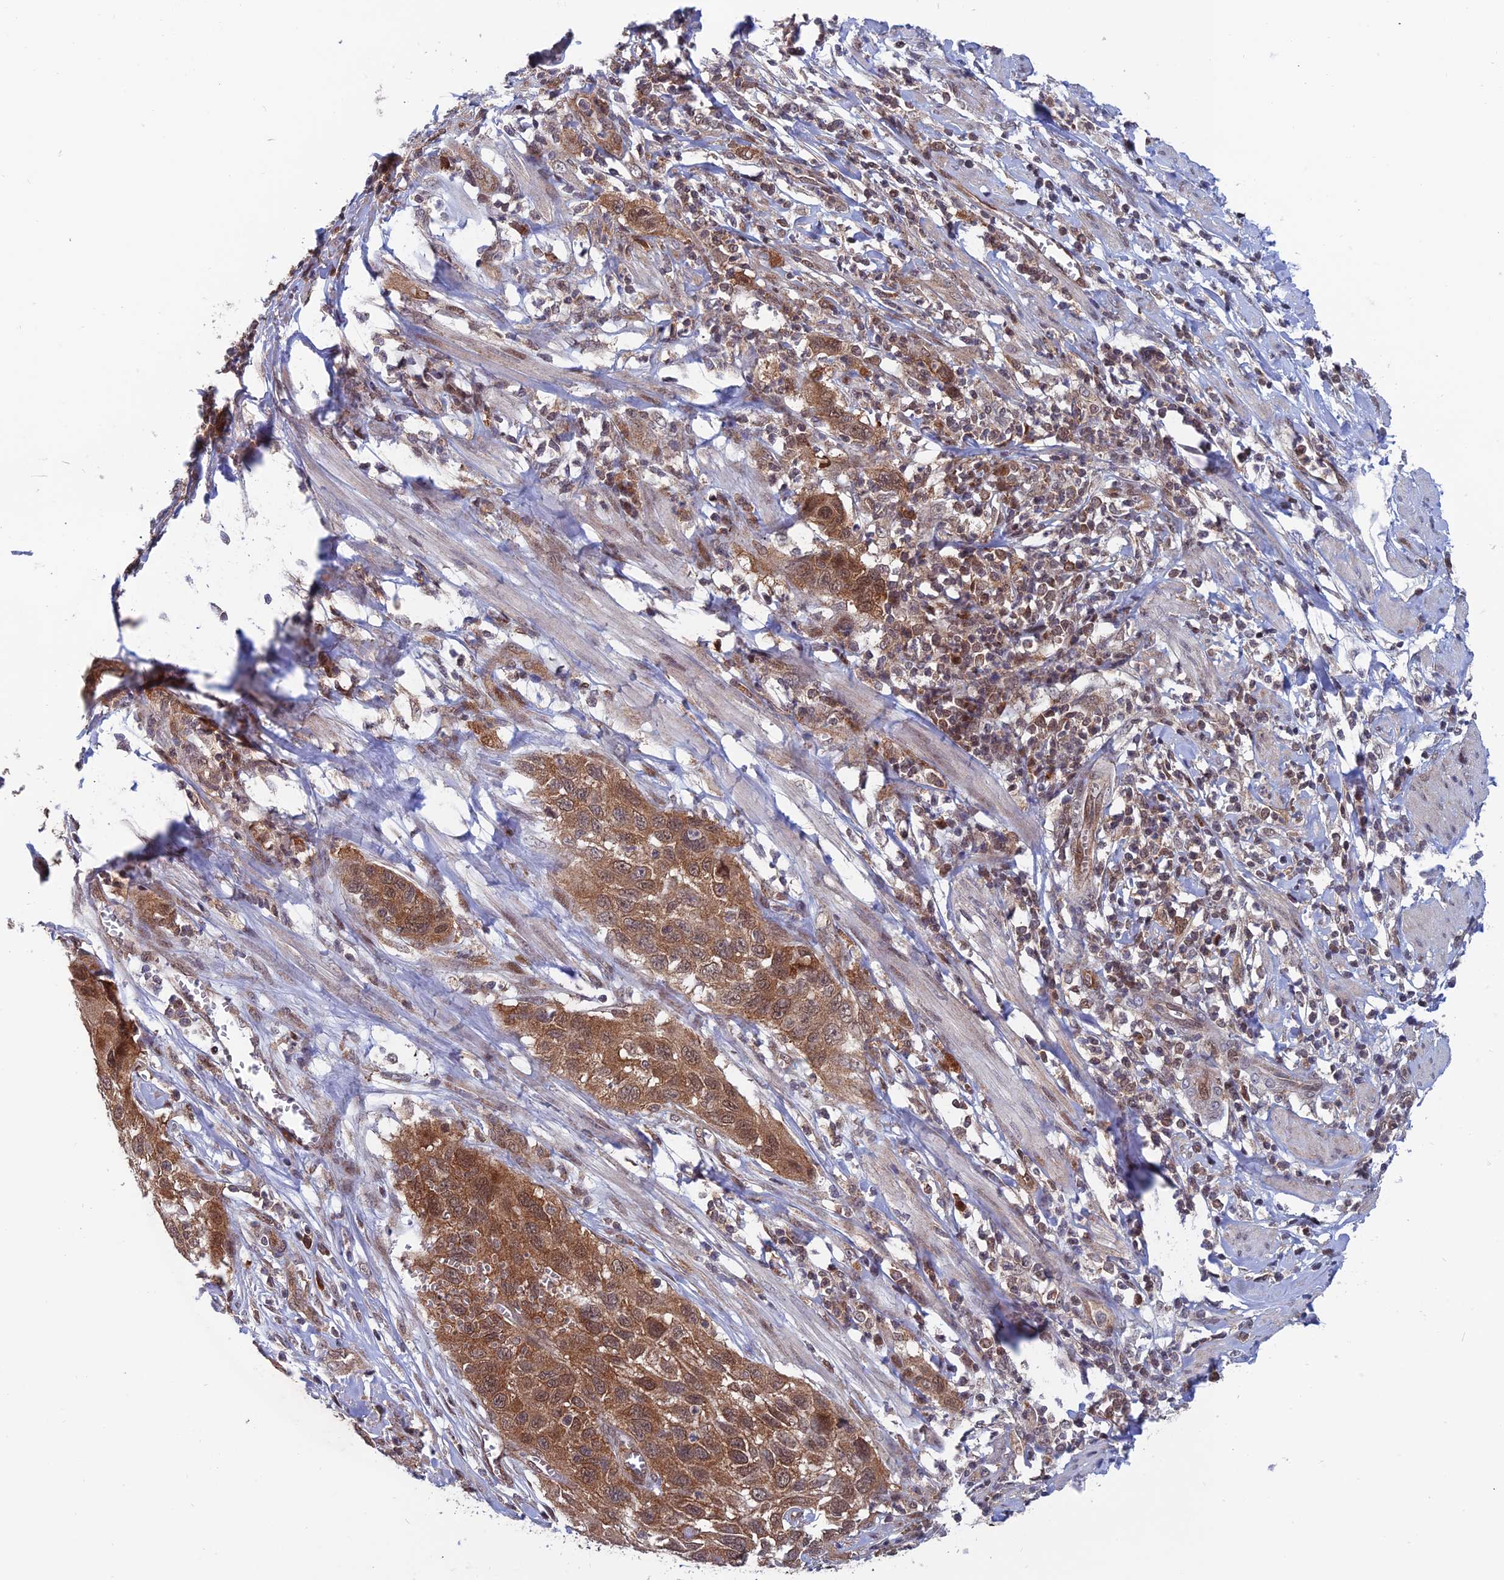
{"staining": {"intensity": "moderate", "quantity": ">75%", "location": "cytoplasmic/membranous,nuclear"}, "tissue": "cervical cancer", "cell_type": "Tumor cells", "image_type": "cancer", "snomed": [{"axis": "morphology", "description": "Squamous cell carcinoma, NOS"}, {"axis": "topography", "description": "Cervix"}], "caption": "Immunohistochemical staining of cervical cancer shows moderate cytoplasmic/membranous and nuclear protein expression in approximately >75% of tumor cells.", "gene": "IGBP1", "patient": {"sex": "female", "age": 70}}